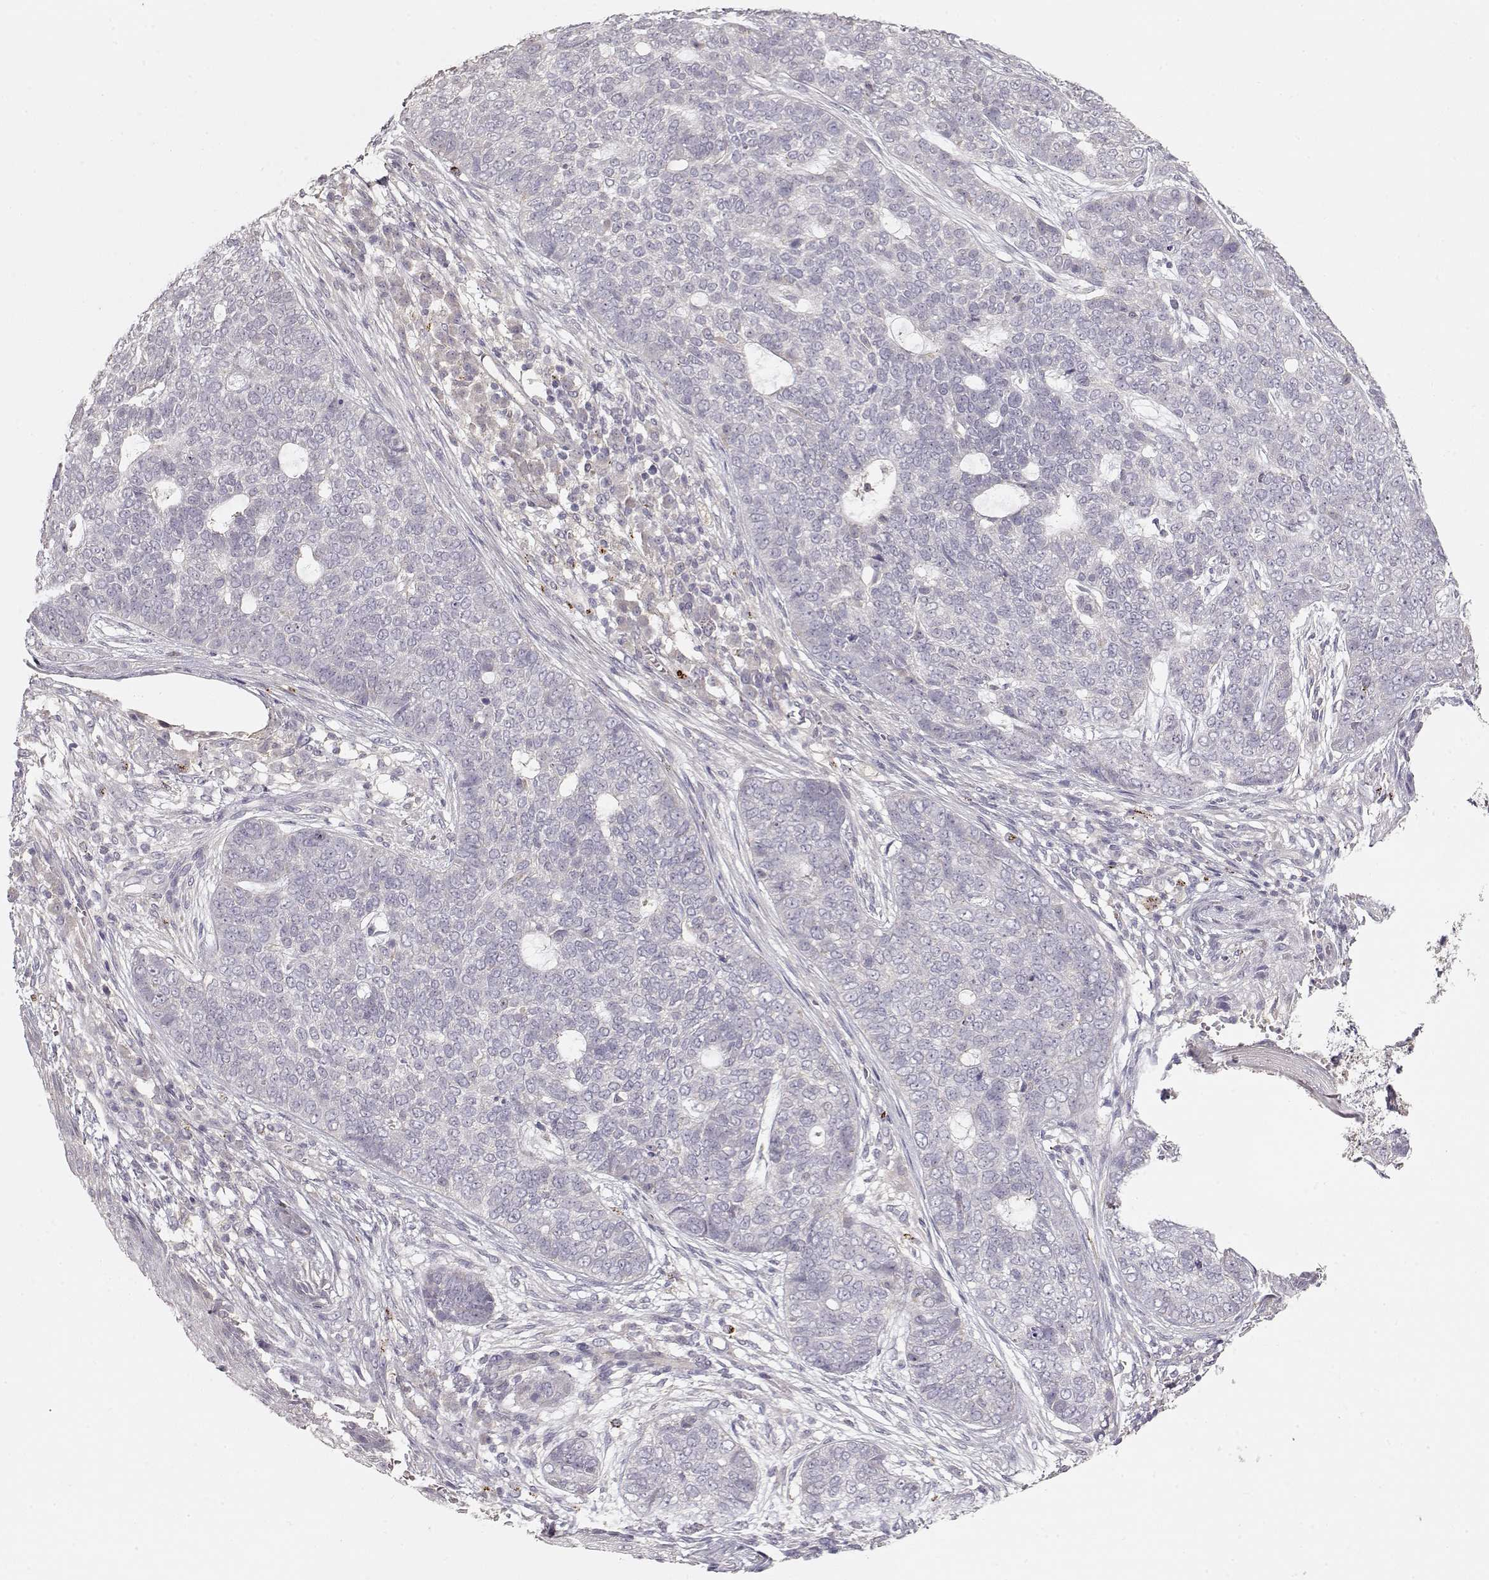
{"staining": {"intensity": "negative", "quantity": "none", "location": "none"}, "tissue": "skin cancer", "cell_type": "Tumor cells", "image_type": "cancer", "snomed": [{"axis": "morphology", "description": "Basal cell carcinoma"}, {"axis": "topography", "description": "Skin"}], "caption": "An immunohistochemistry (IHC) micrograph of skin cancer (basal cell carcinoma) is shown. There is no staining in tumor cells of skin cancer (basal cell carcinoma).", "gene": "ARHGAP8", "patient": {"sex": "female", "age": 69}}